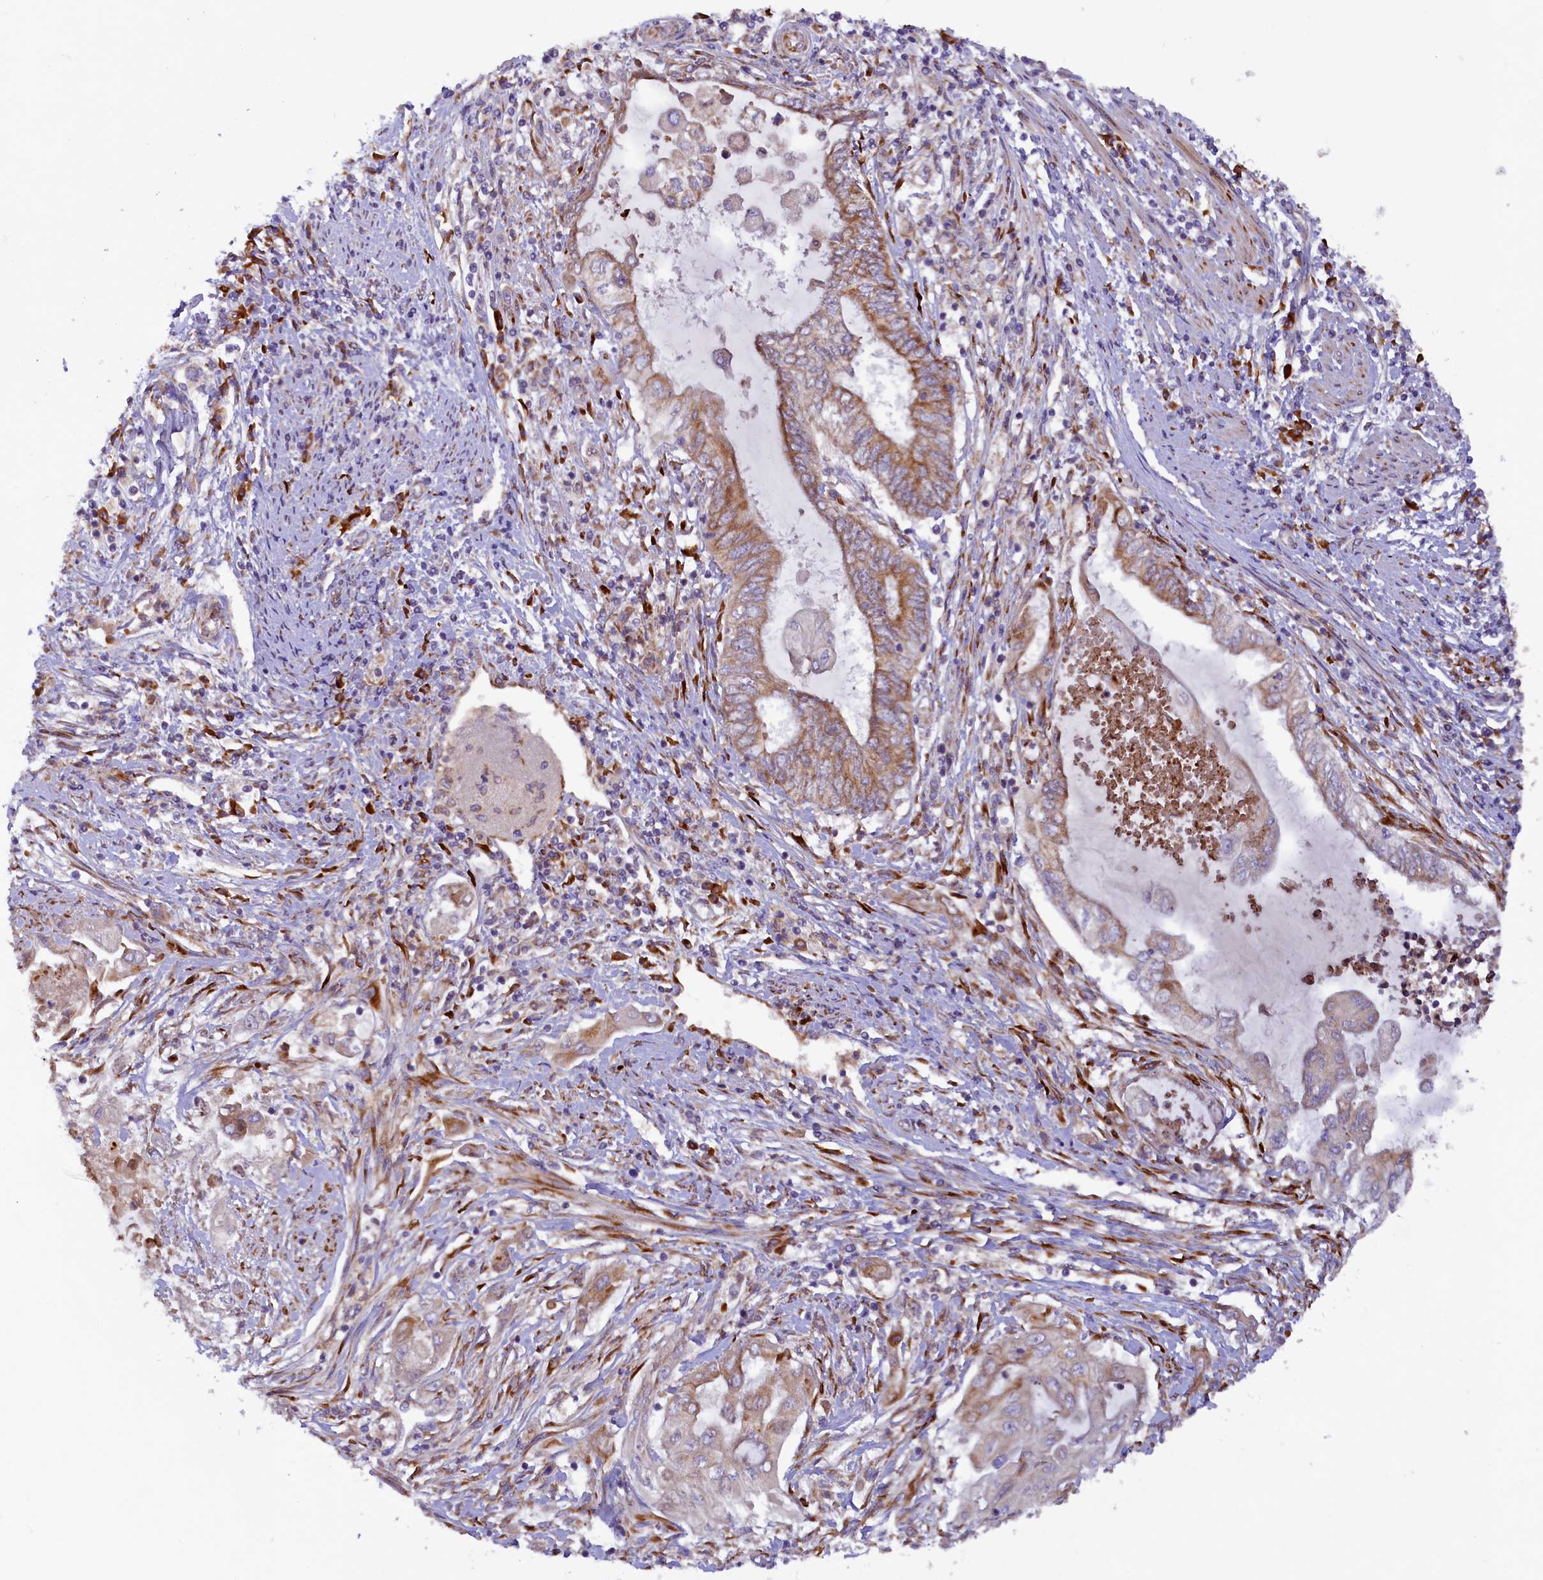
{"staining": {"intensity": "moderate", "quantity": "25%-75%", "location": "cytoplasmic/membranous"}, "tissue": "endometrial cancer", "cell_type": "Tumor cells", "image_type": "cancer", "snomed": [{"axis": "morphology", "description": "Adenocarcinoma, NOS"}, {"axis": "topography", "description": "Uterus"}, {"axis": "topography", "description": "Endometrium"}], "caption": "The image demonstrates immunohistochemical staining of endometrial cancer. There is moderate cytoplasmic/membranous expression is seen in about 25%-75% of tumor cells.", "gene": "SSC5D", "patient": {"sex": "female", "age": 70}}